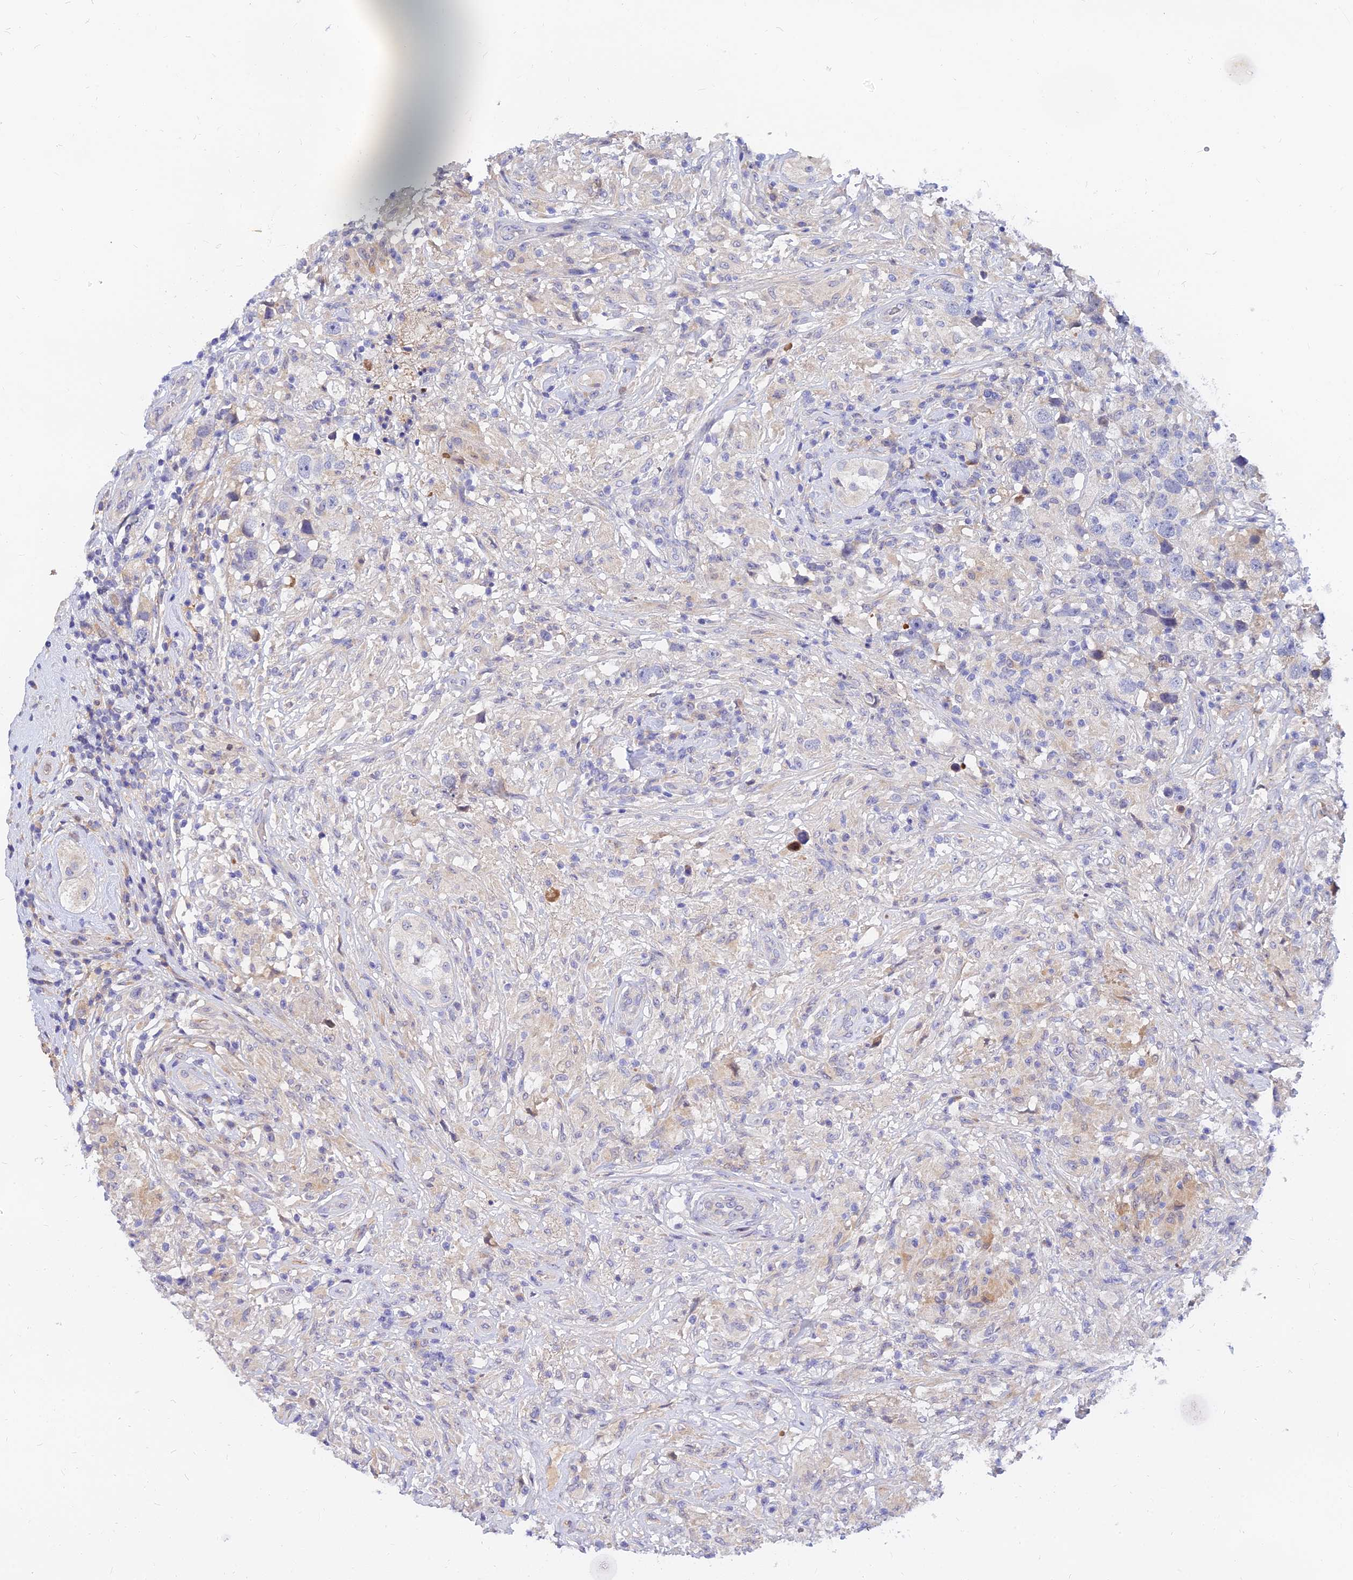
{"staining": {"intensity": "negative", "quantity": "none", "location": "none"}, "tissue": "testis cancer", "cell_type": "Tumor cells", "image_type": "cancer", "snomed": [{"axis": "morphology", "description": "Seminoma, NOS"}, {"axis": "topography", "description": "Testis"}], "caption": "Human testis seminoma stained for a protein using immunohistochemistry (IHC) exhibits no expression in tumor cells.", "gene": "ANKS4B", "patient": {"sex": "male", "age": 49}}